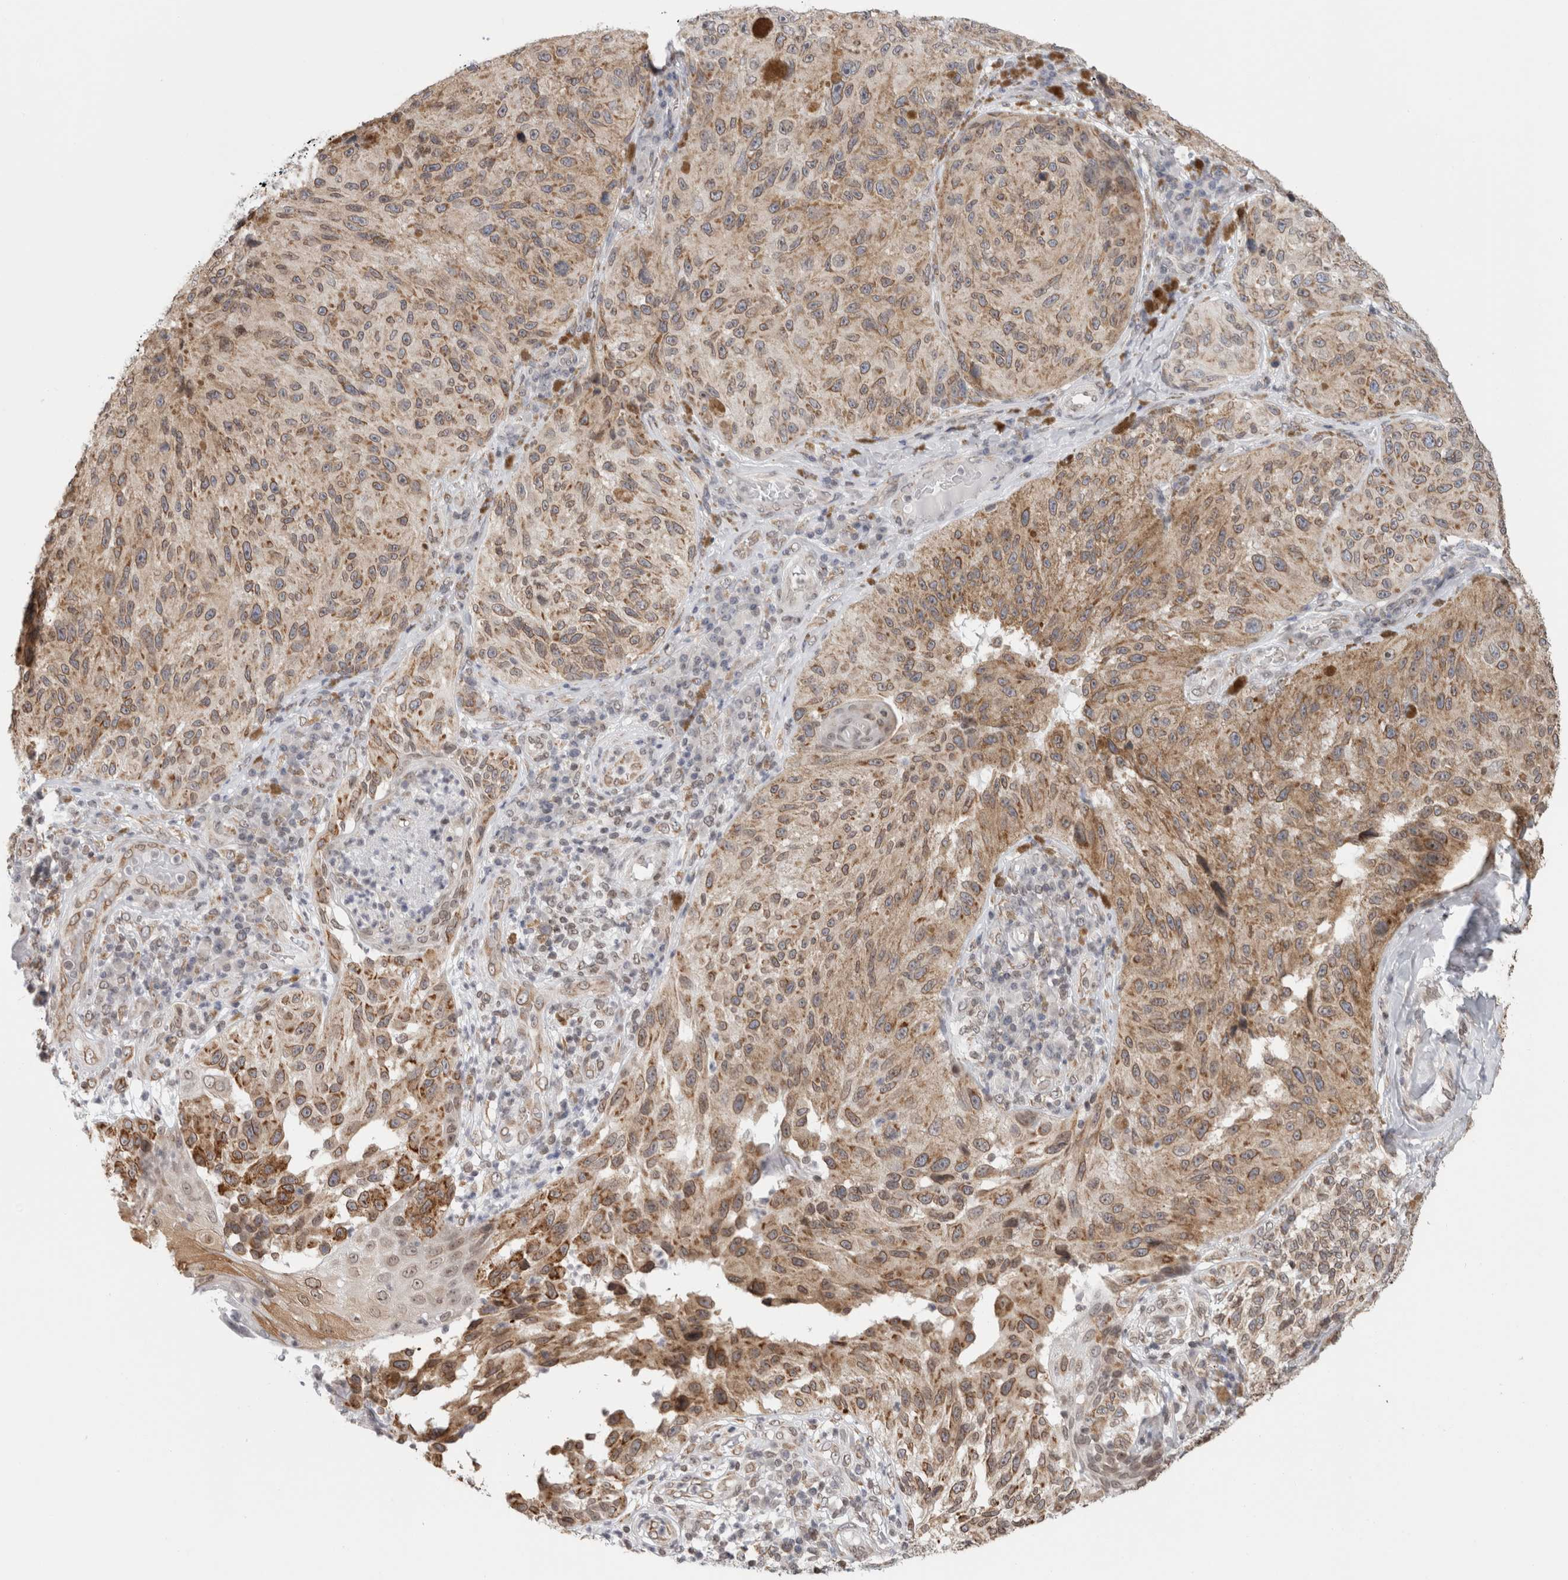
{"staining": {"intensity": "moderate", "quantity": "25%-75%", "location": "cytoplasmic/membranous,nuclear"}, "tissue": "melanoma", "cell_type": "Tumor cells", "image_type": "cancer", "snomed": [{"axis": "morphology", "description": "Malignant melanoma, NOS"}, {"axis": "topography", "description": "Skin"}], "caption": "Immunohistochemical staining of human melanoma exhibits moderate cytoplasmic/membranous and nuclear protein positivity in approximately 25%-75% of tumor cells.", "gene": "RBMX2", "patient": {"sex": "female", "age": 73}}